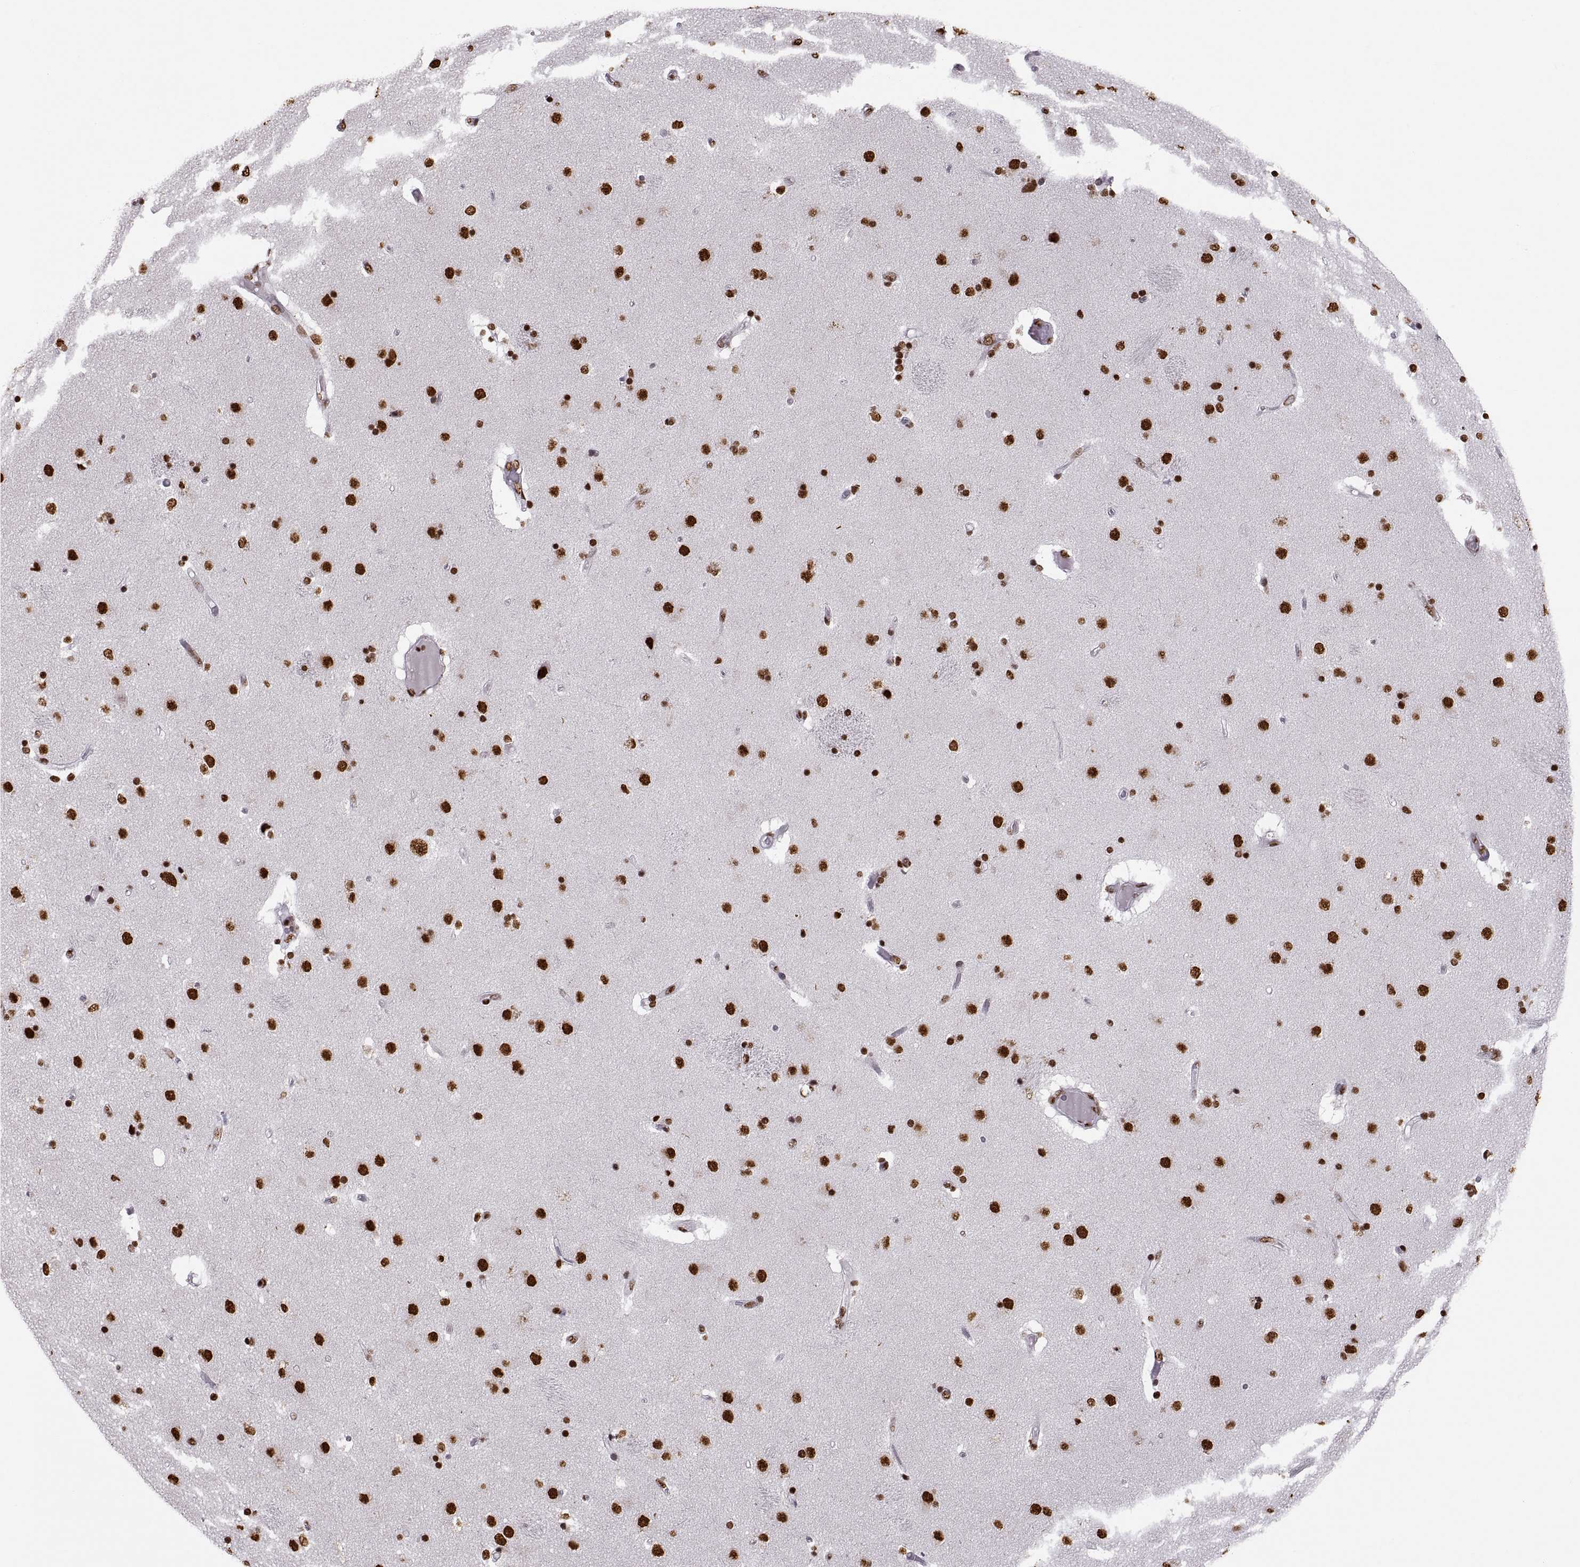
{"staining": {"intensity": "strong", "quantity": "25%-75%", "location": "nuclear"}, "tissue": "caudate", "cell_type": "Glial cells", "image_type": "normal", "snomed": [{"axis": "morphology", "description": "Normal tissue, NOS"}, {"axis": "topography", "description": "Lateral ventricle wall"}], "caption": "Brown immunohistochemical staining in benign human caudate shows strong nuclear expression in about 25%-75% of glial cells. (DAB (3,3'-diaminobenzidine) IHC with brightfield microscopy, high magnification).", "gene": "SNAI1", "patient": {"sex": "female", "age": 71}}